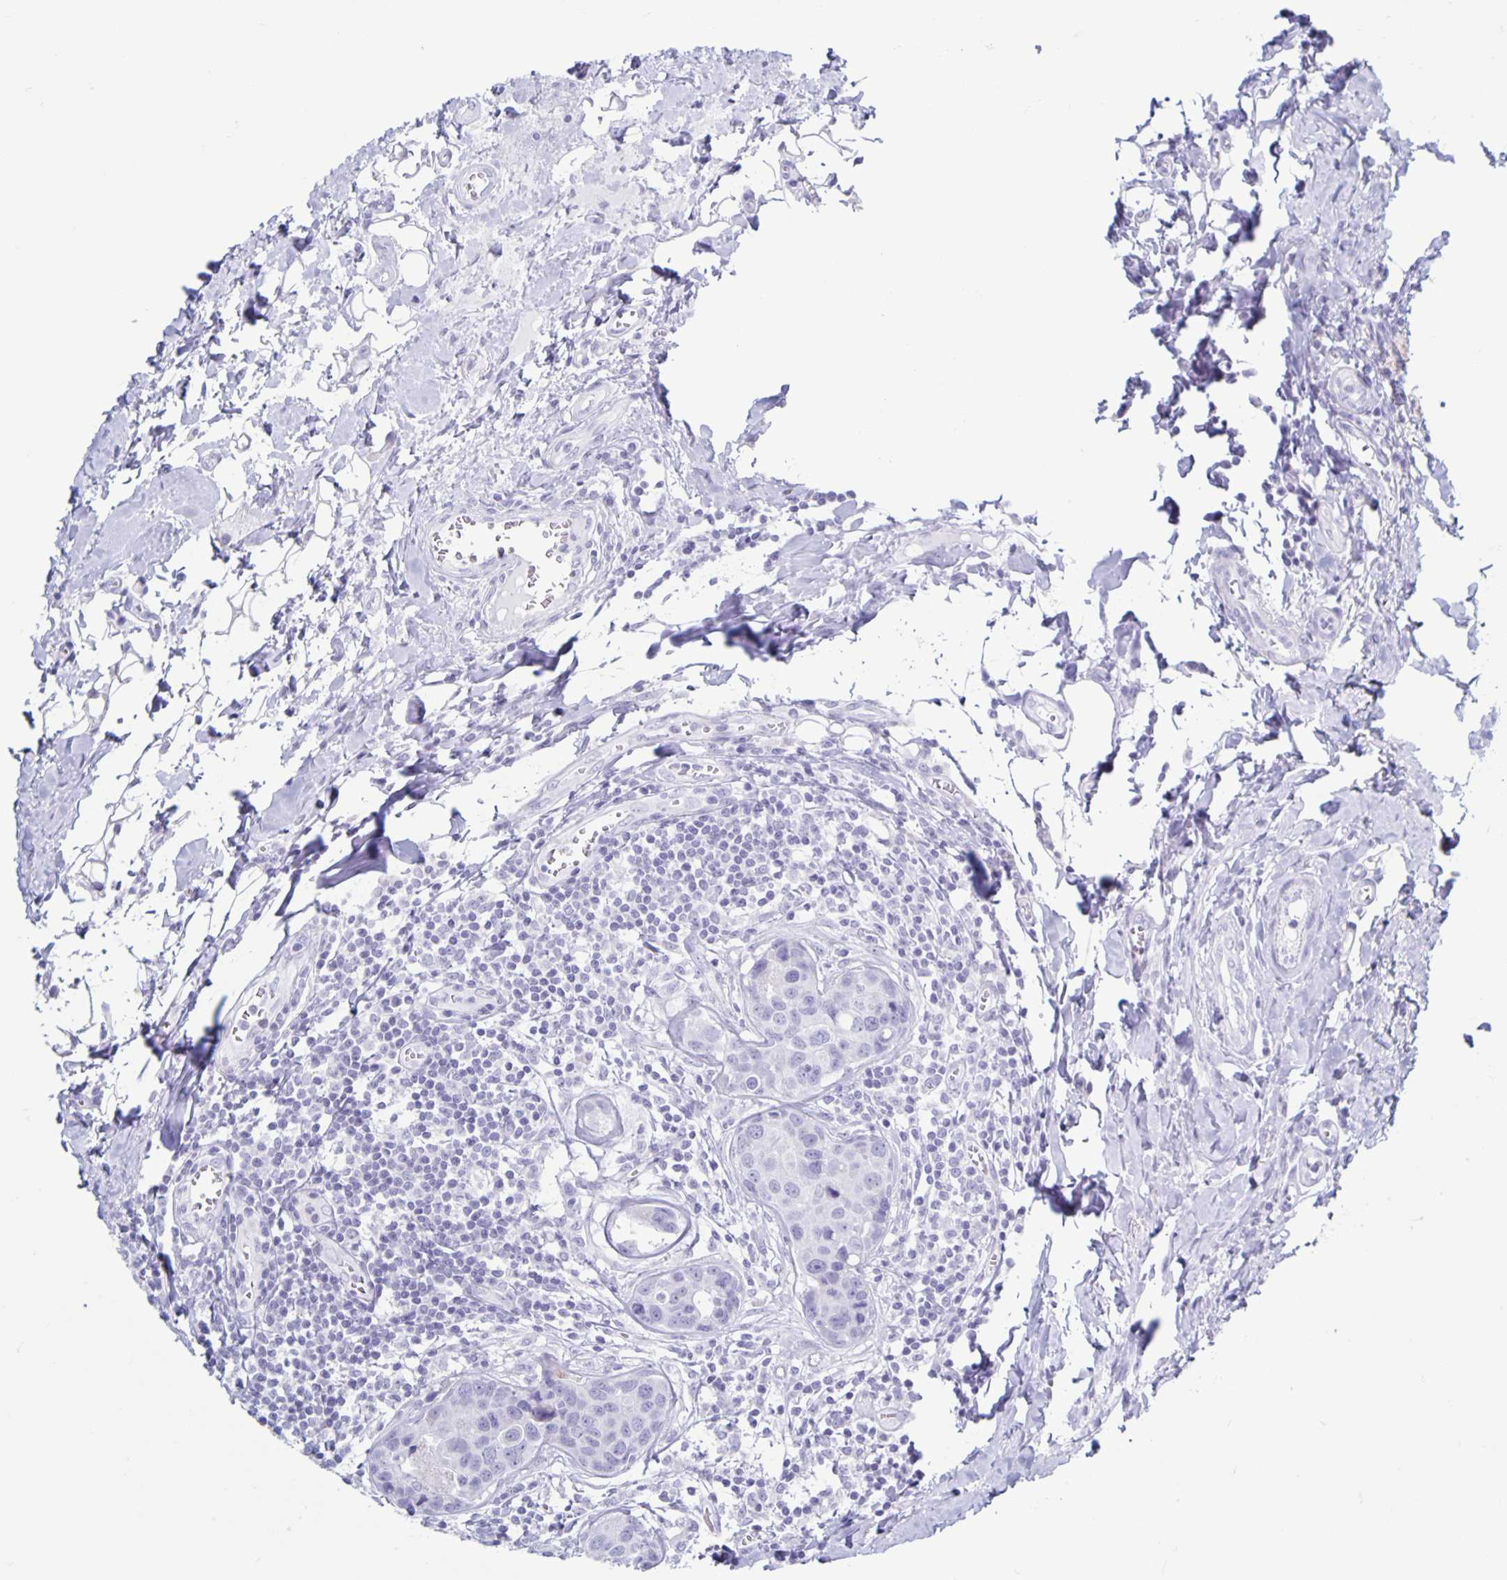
{"staining": {"intensity": "negative", "quantity": "none", "location": "none"}, "tissue": "breast cancer", "cell_type": "Tumor cells", "image_type": "cancer", "snomed": [{"axis": "morphology", "description": "Duct carcinoma"}, {"axis": "topography", "description": "Breast"}], "caption": "A photomicrograph of human breast cancer (invasive ductal carcinoma) is negative for staining in tumor cells. (Stains: DAB IHC with hematoxylin counter stain, Microscopy: brightfield microscopy at high magnification).", "gene": "CT45A5", "patient": {"sex": "female", "age": 24}}